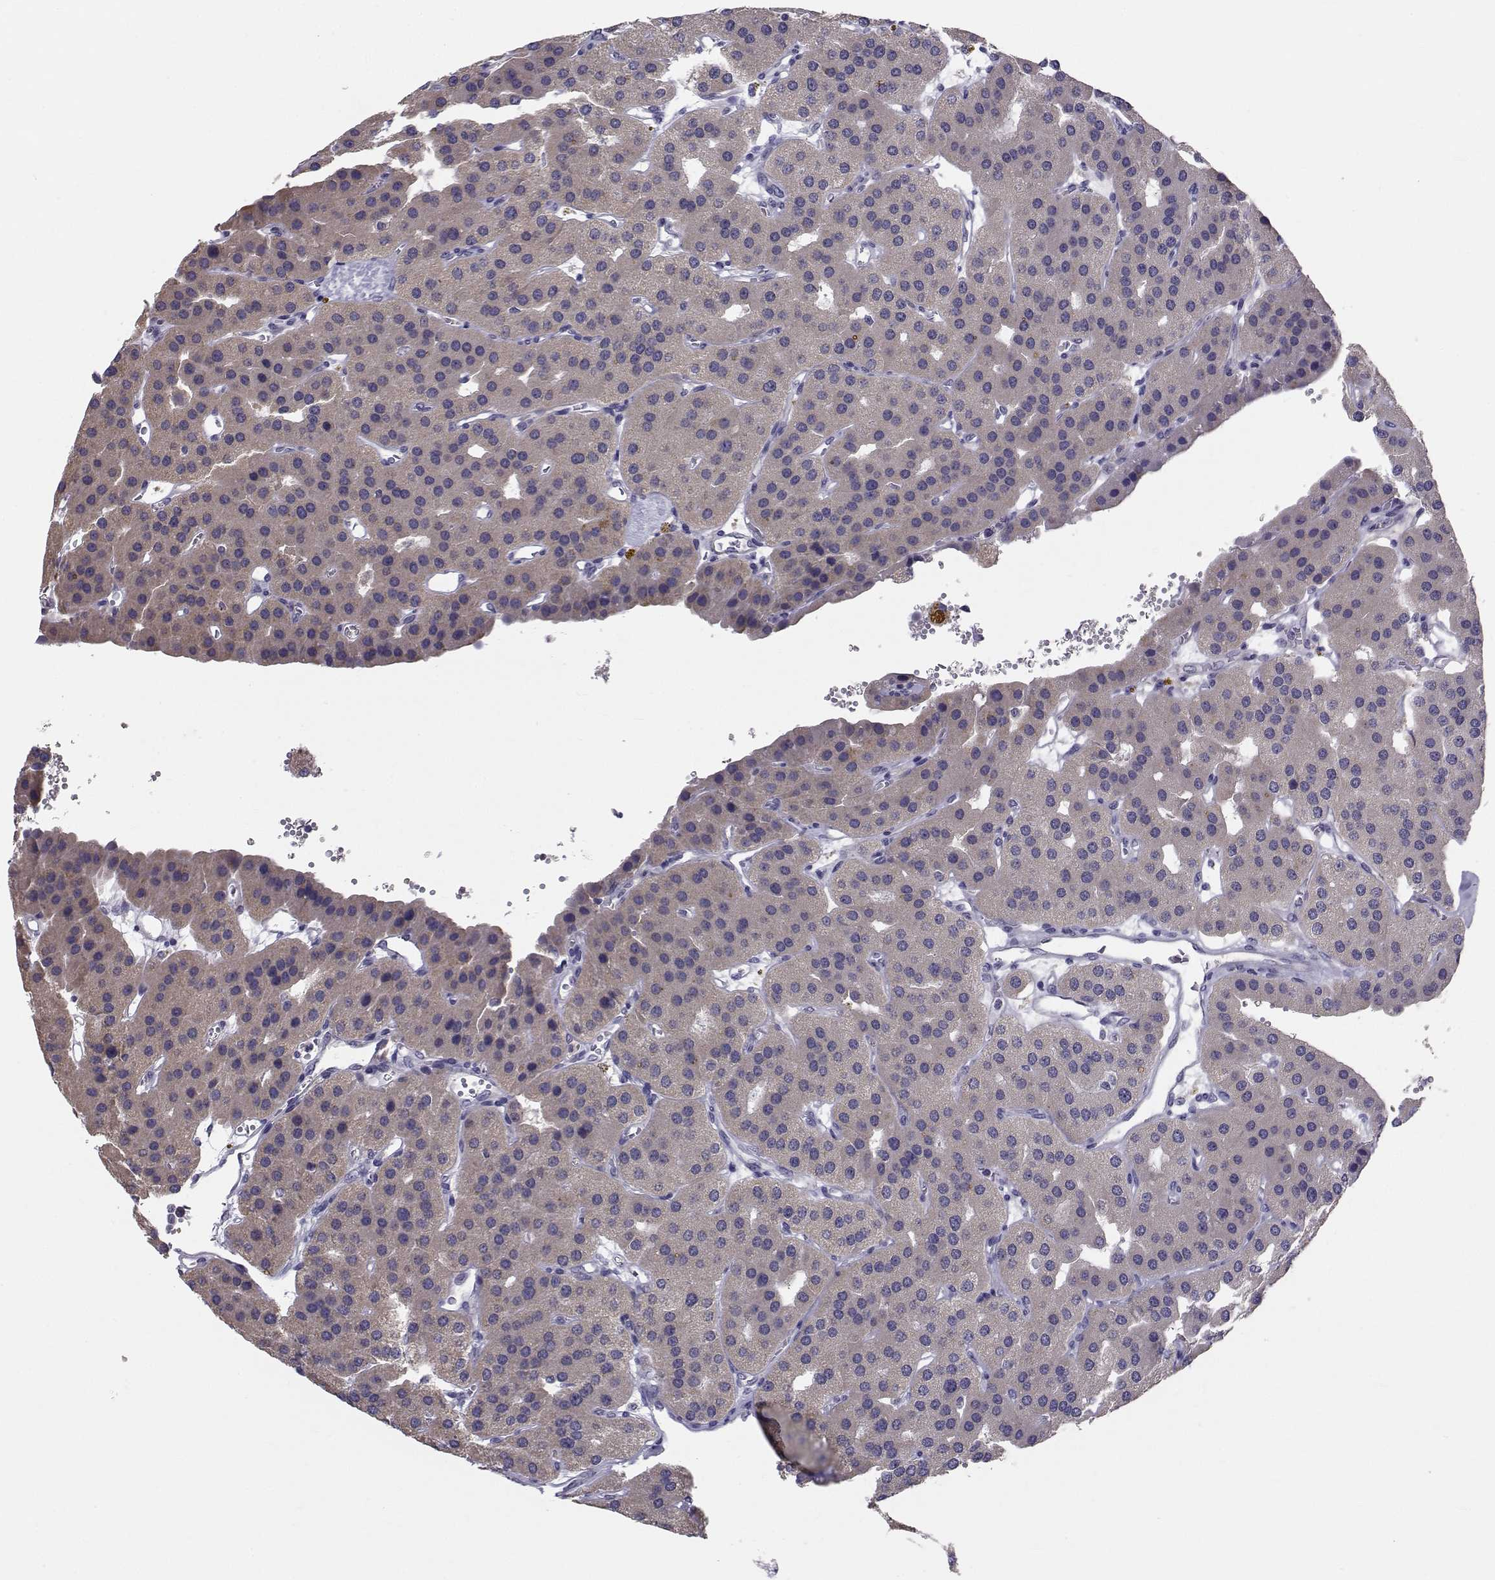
{"staining": {"intensity": "weak", "quantity": ">75%", "location": "cytoplasmic/membranous"}, "tissue": "parathyroid gland", "cell_type": "Glandular cells", "image_type": "normal", "snomed": [{"axis": "morphology", "description": "Normal tissue, NOS"}, {"axis": "morphology", "description": "Adenoma, NOS"}, {"axis": "topography", "description": "Parathyroid gland"}], "caption": "The photomicrograph shows a brown stain indicating the presence of a protein in the cytoplasmic/membranous of glandular cells in parathyroid gland. (DAB (3,3'-diaminobenzidine) IHC, brown staining for protein, blue staining for nuclei).", "gene": "ANGPT1", "patient": {"sex": "female", "age": 86}}